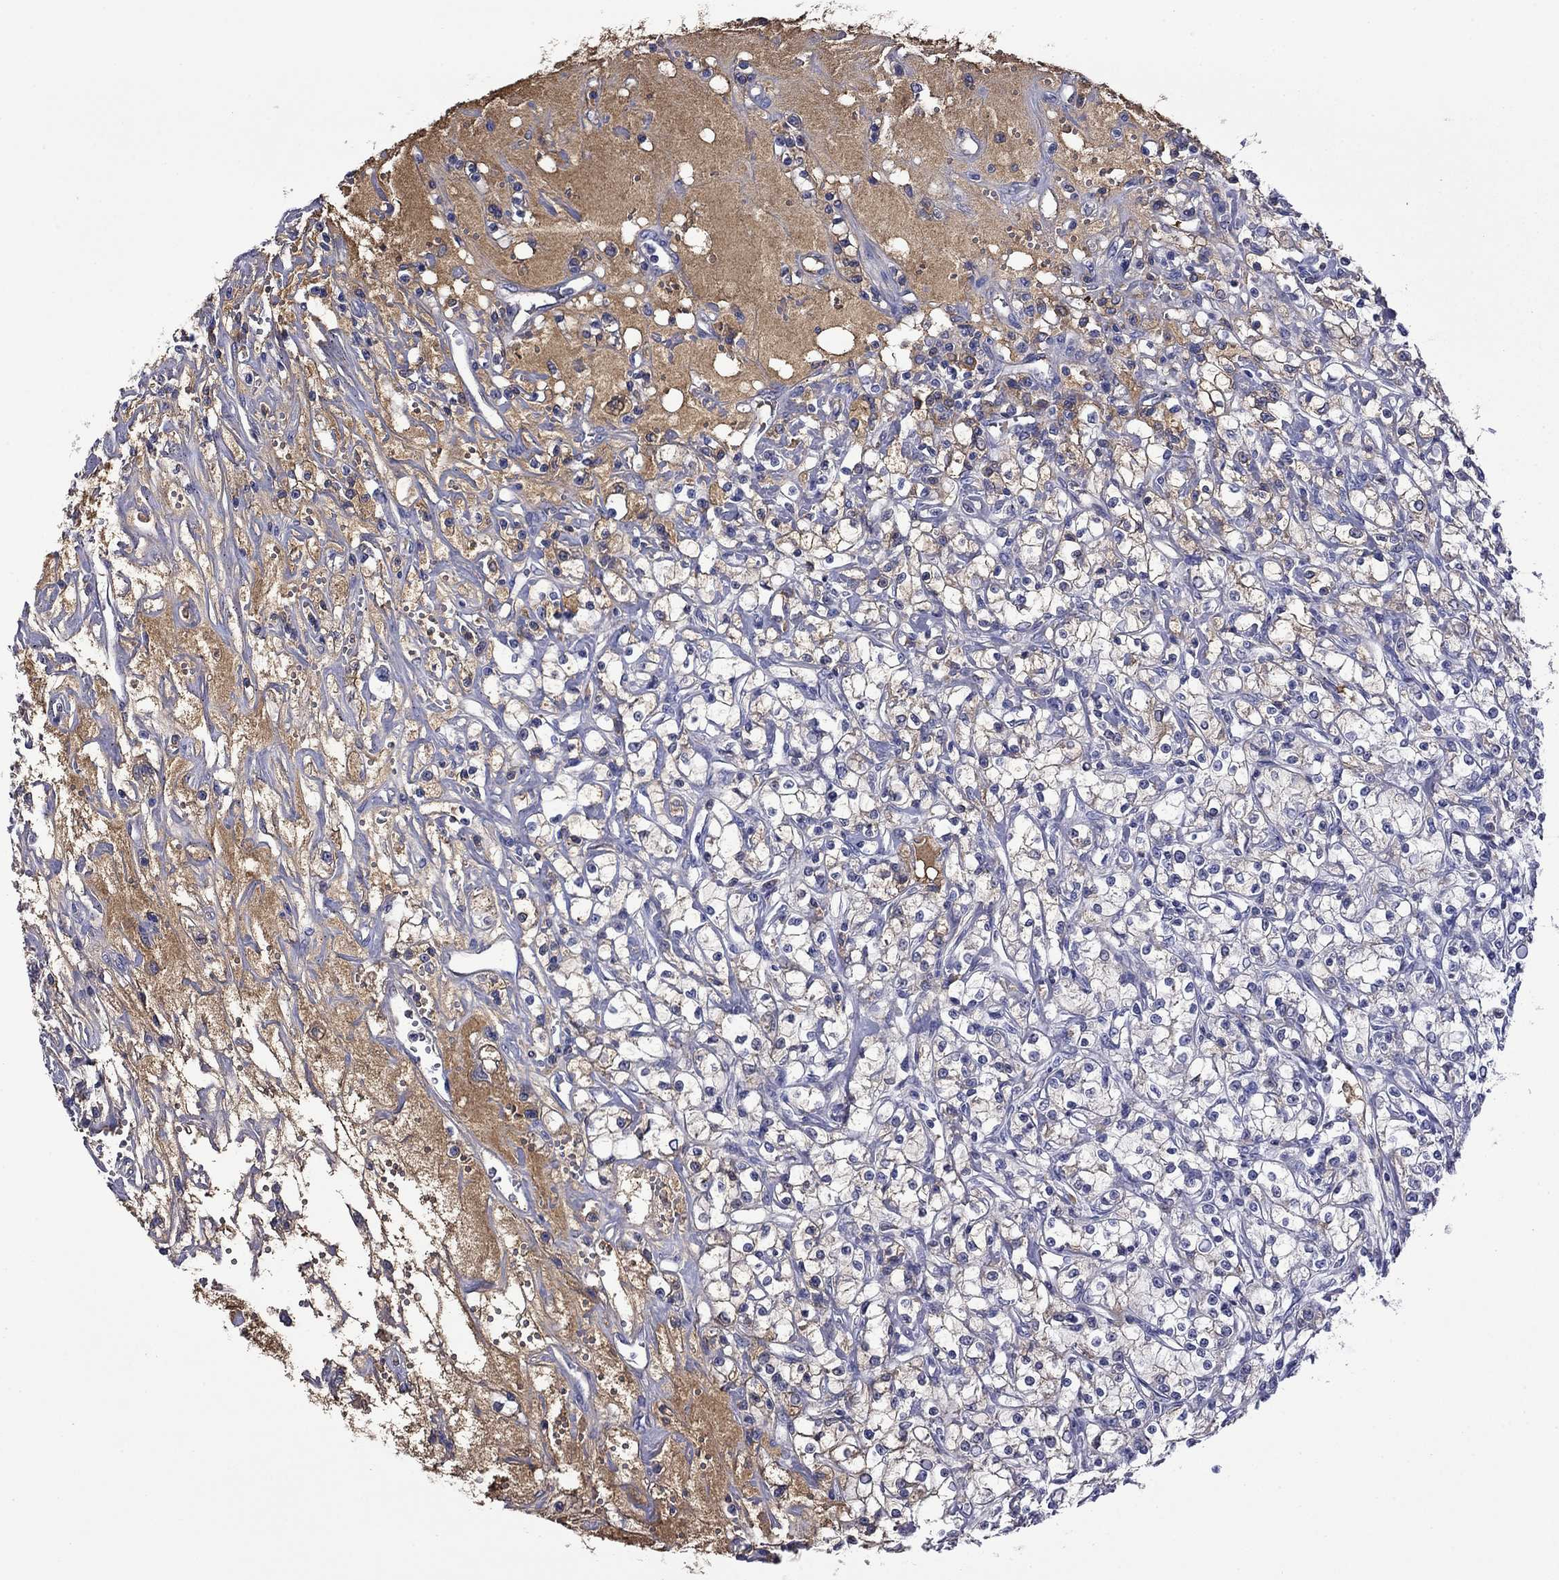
{"staining": {"intensity": "negative", "quantity": "none", "location": "none"}, "tissue": "renal cancer", "cell_type": "Tumor cells", "image_type": "cancer", "snomed": [{"axis": "morphology", "description": "Adenocarcinoma, NOS"}, {"axis": "topography", "description": "Kidney"}], "caption": "The immunohistochemistry (IHC) histopathology image has no significant positivity in tumor cells of adenocarcinoma (renal) tissue.", "gene": "APOA2", "patient": {"sex": "female", "age": 59}}